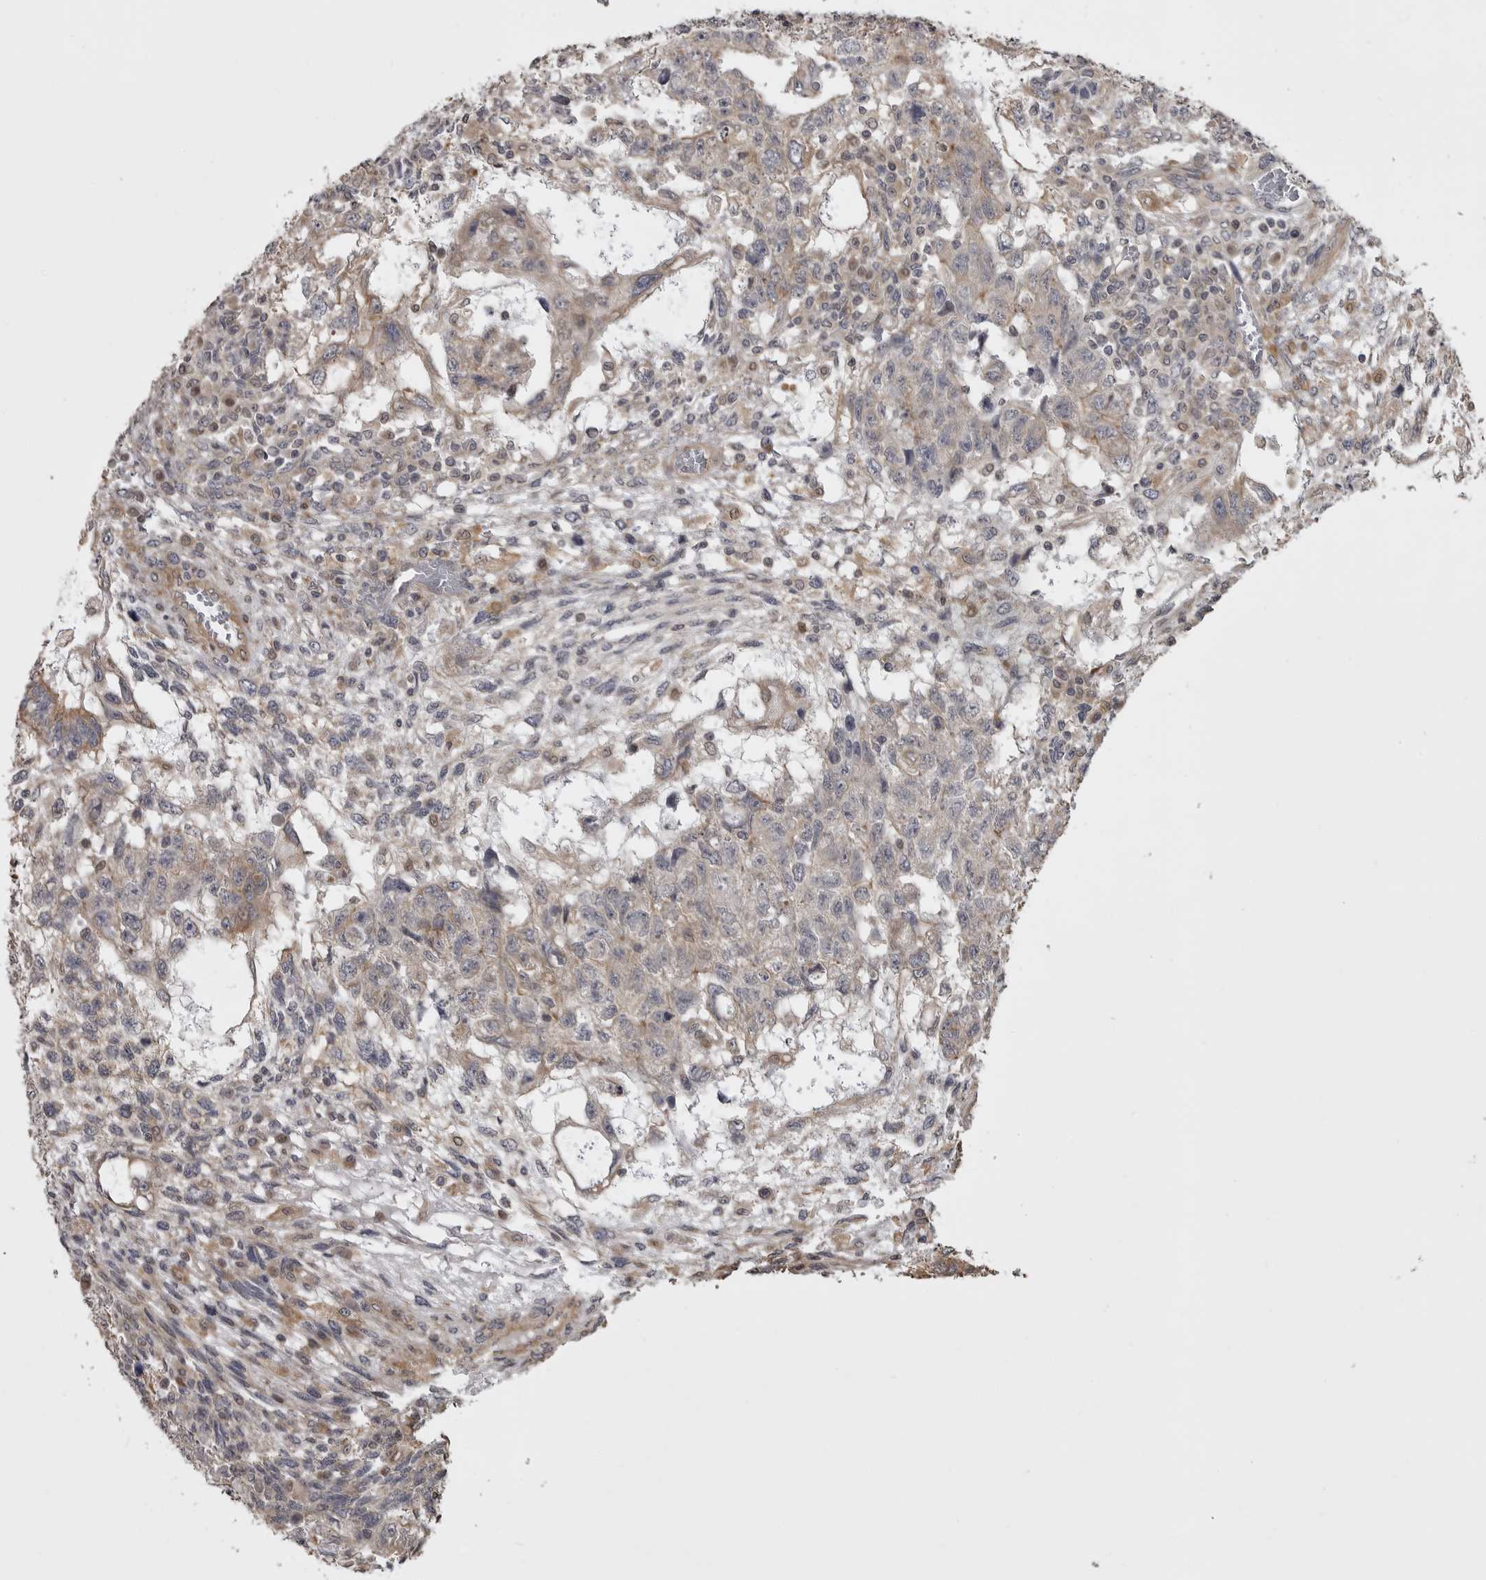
{"staining": {"intensity": "weak", "quantity": "<25%", "location": "cytoplasmic/membranous"}, "tissue": "testis cancer", "cell_type": "Tumor cells", "image_type": "cancer", "snomed": [{"axis": "morphology", "description": "Normal tissue, NOS"}, {"axis": "morphology", "description": "Carcinoma, Embryonal, NOS"}, {"axis": "topography", "description": "Testis"}], "caption": "Tumor cells show no significant protein expression in testis embryonal carcinoma. (DAB (3,3'-diaminobenzidine) immunohistochemistry (IHC) visualized using brightfield microscopy, high magnification).", "gene": "ZNRF1", "patient": {"sex": "male", "age": 36}}